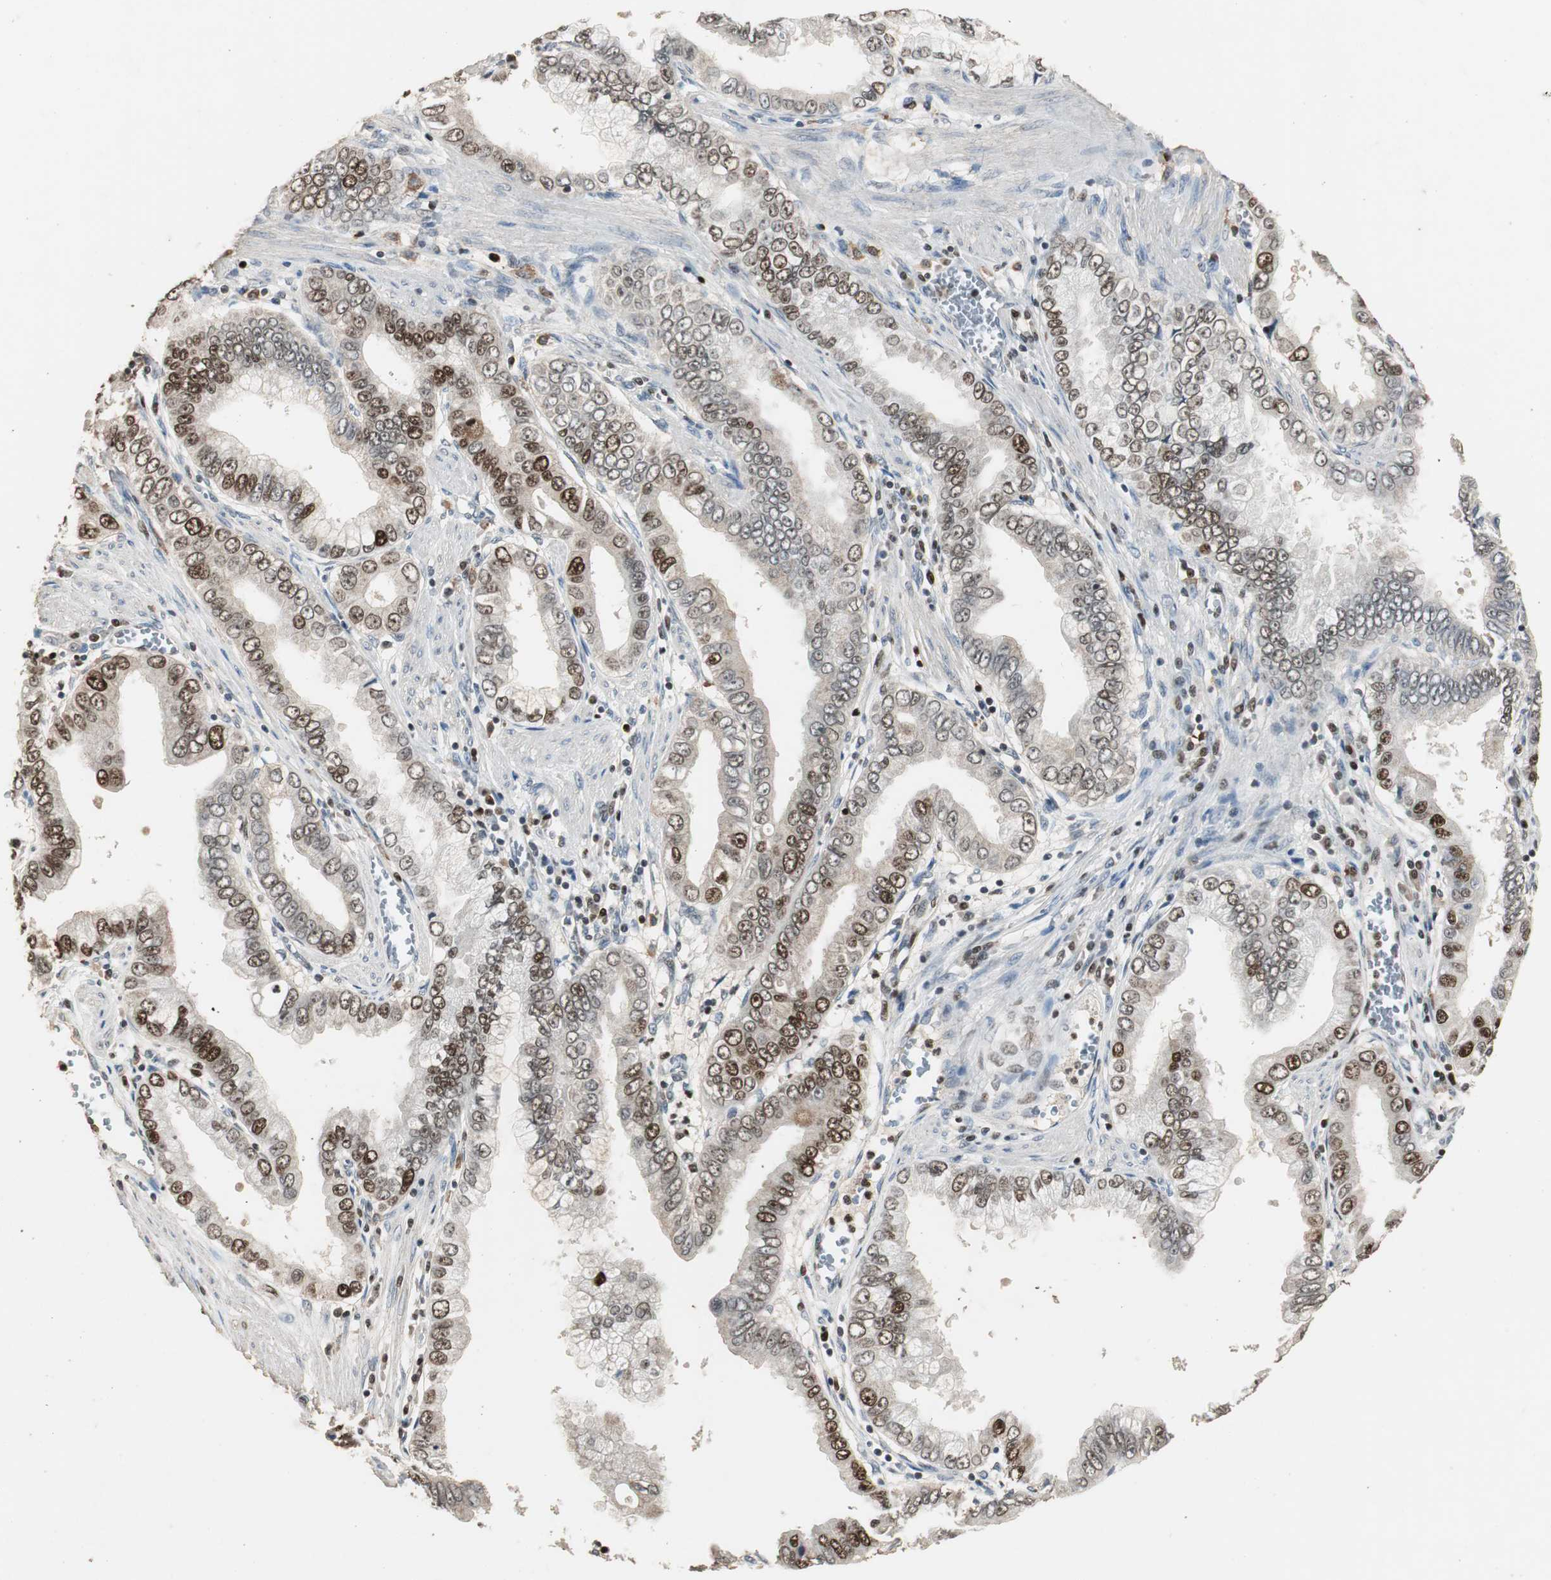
{"staining": {"intensity": "strong", "quantity": "25%-75%", "location": "nuclear"}, "tissue": "pancreatic cancer", "cell_type": "Tumor cells", "image_type": "cancer", "snomed": [{"axis": "morphology", "description": "Normal tissue, NOS"}, {"axis": "topography", "description": "Lymph node"}], "caption": "A high amount of strong nuclear expression is seen in approximately 25%-75% of tumor cells in pancreatic cancer tissue.", "gene": "FEN1", "patient": {"sex": "male", "age": 50}}